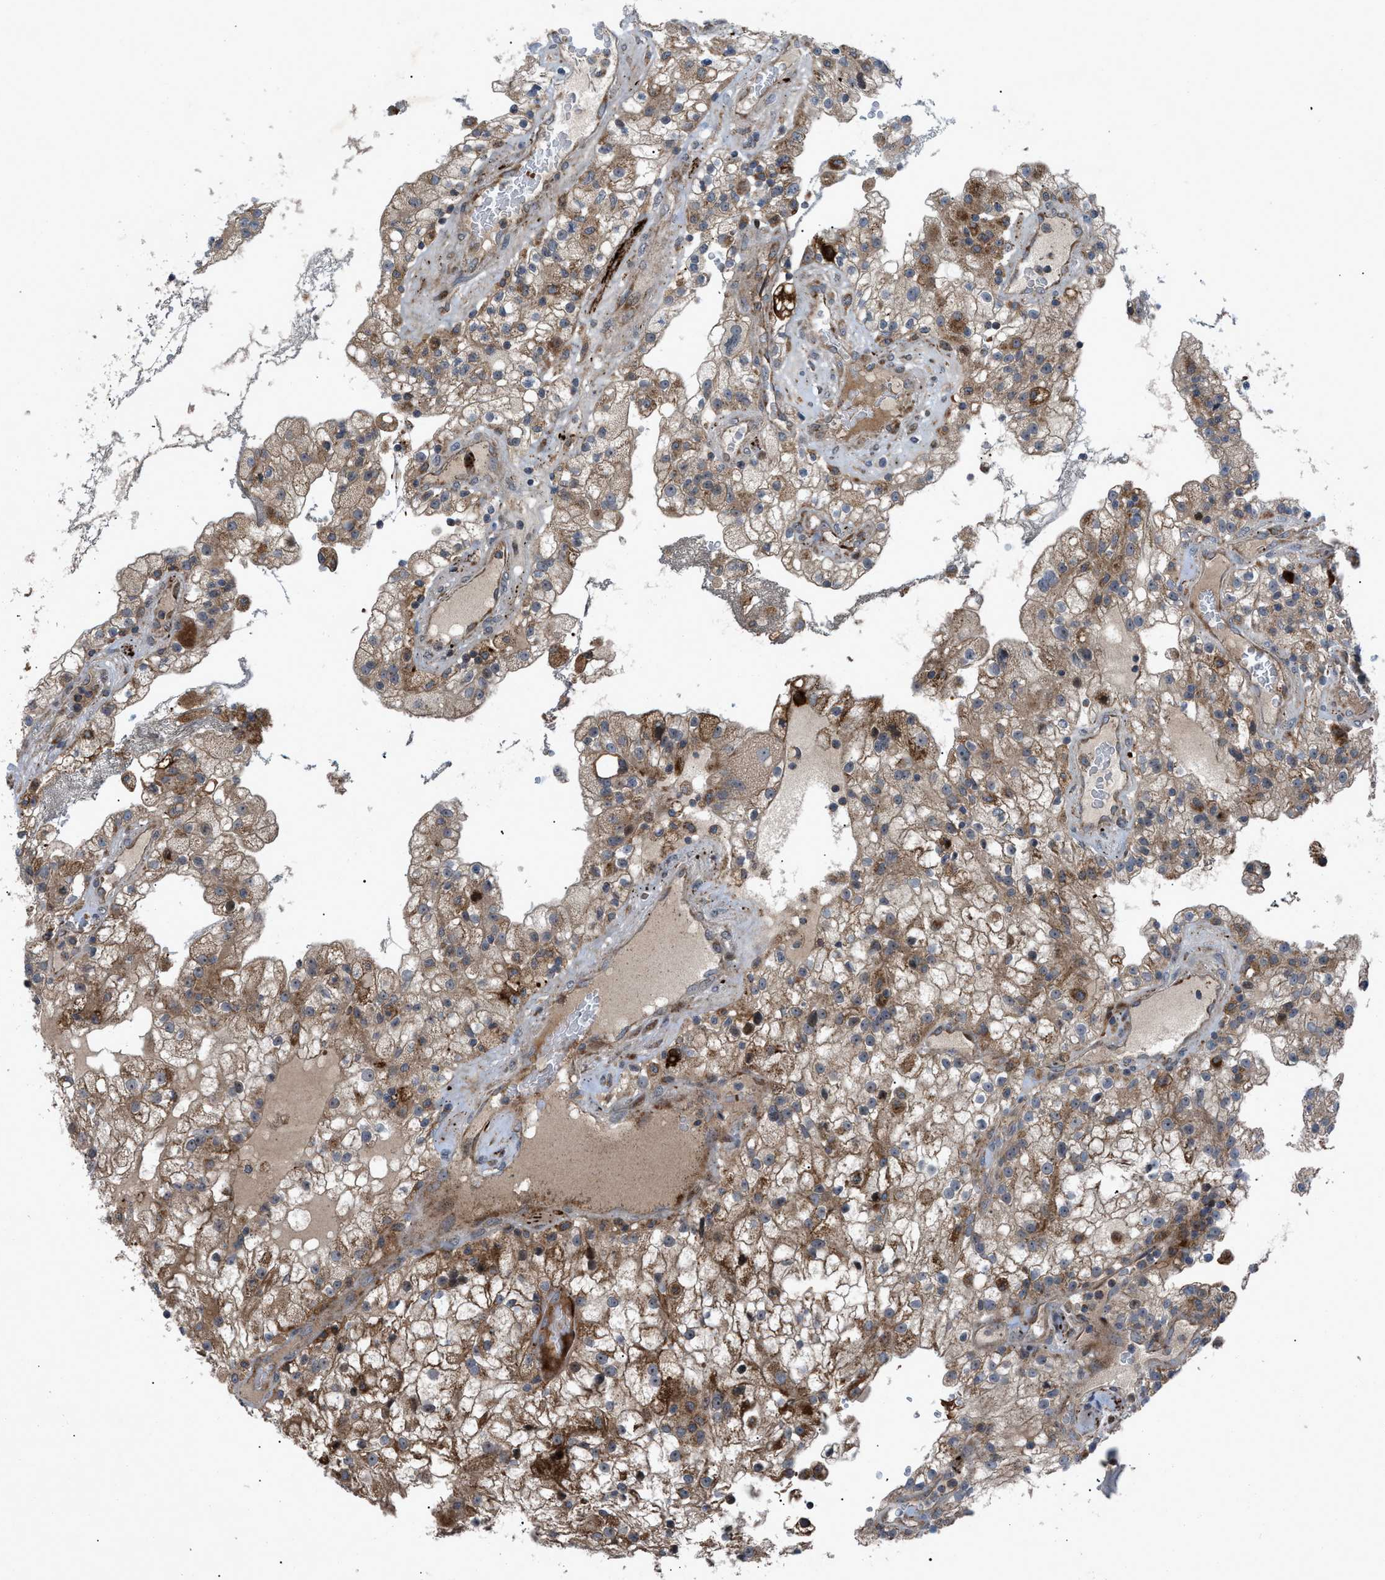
{"staining": {"intensity": "moderate", "quantity": "25%-75%", "location": "cytoplasmic/membranous"}, "tissue": "renal cancer", "cell_type": "Tumor cells", "image_type": "cancer", "snomed": [{"axis": "morphology", "description": "Adenocarcinoma, NOS"}, {"axis": "topography", "description": "Kidney"}], "caption": "A high-resolution image shows immunohistochemistry (IHC) staining of renal cancer (adenocarcinoma), which exhibits moderate cytoplasmic/membranous positivity in approximately 25%-75% of tumor cells.", "gene": "AP3M2", "patient": {"sex": "female", "age": 52}}